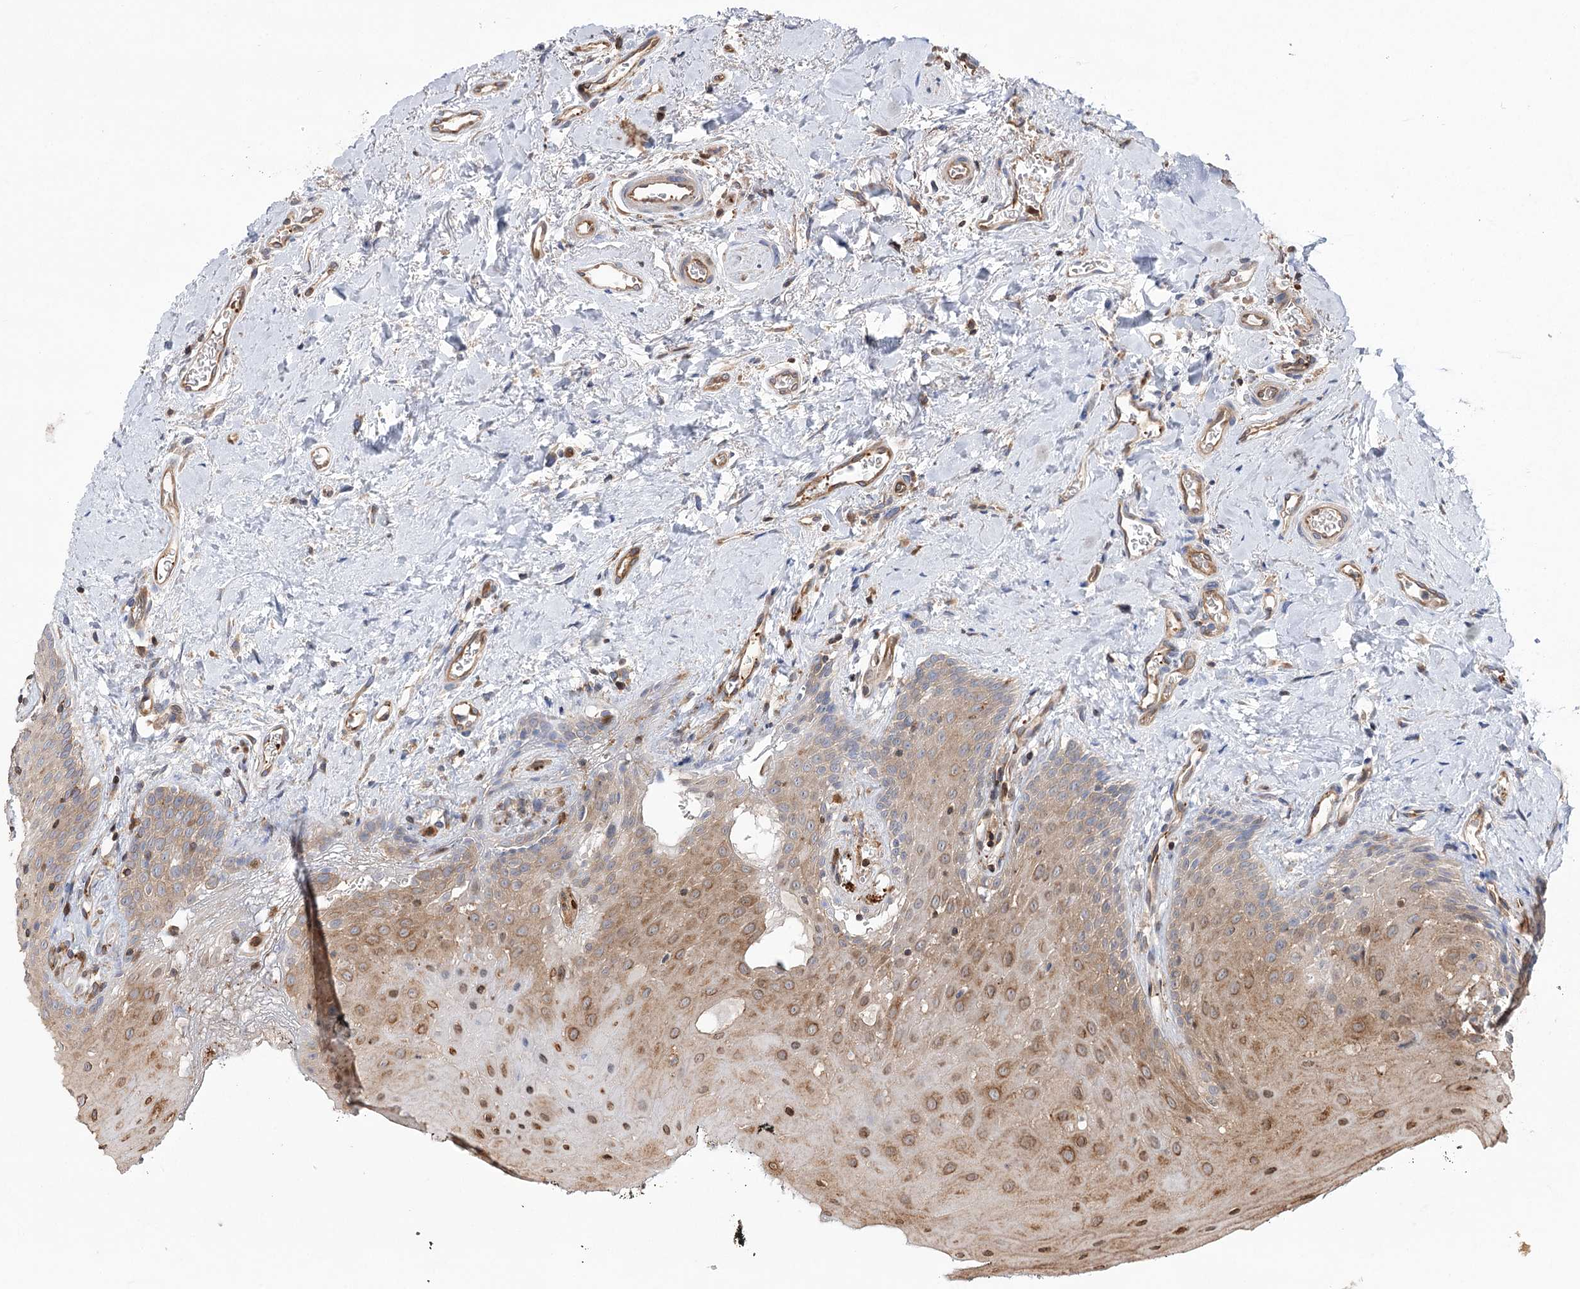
{"staining": {"intensity": "moderate", "quantity": "25%-75%", "location": "cytoplasmic/membranous"}, "tissue": "oral mucosa", "cell_type": "Squamous epithelial cells", "image_type": "normal", "snomed": [{"axis": "morphology", "description": "Normal tissue, NOS"}, {"axis": "topography", "description": "Oral tissue"}], "caption": "Moderate cytoplasmic/membranous expression is appreciated in approximately 25%-75% of squamous epithelial cells in benign oral mucosa.", "gene": "VPS37B", "patient": {"sex": "male", "age": 74}}